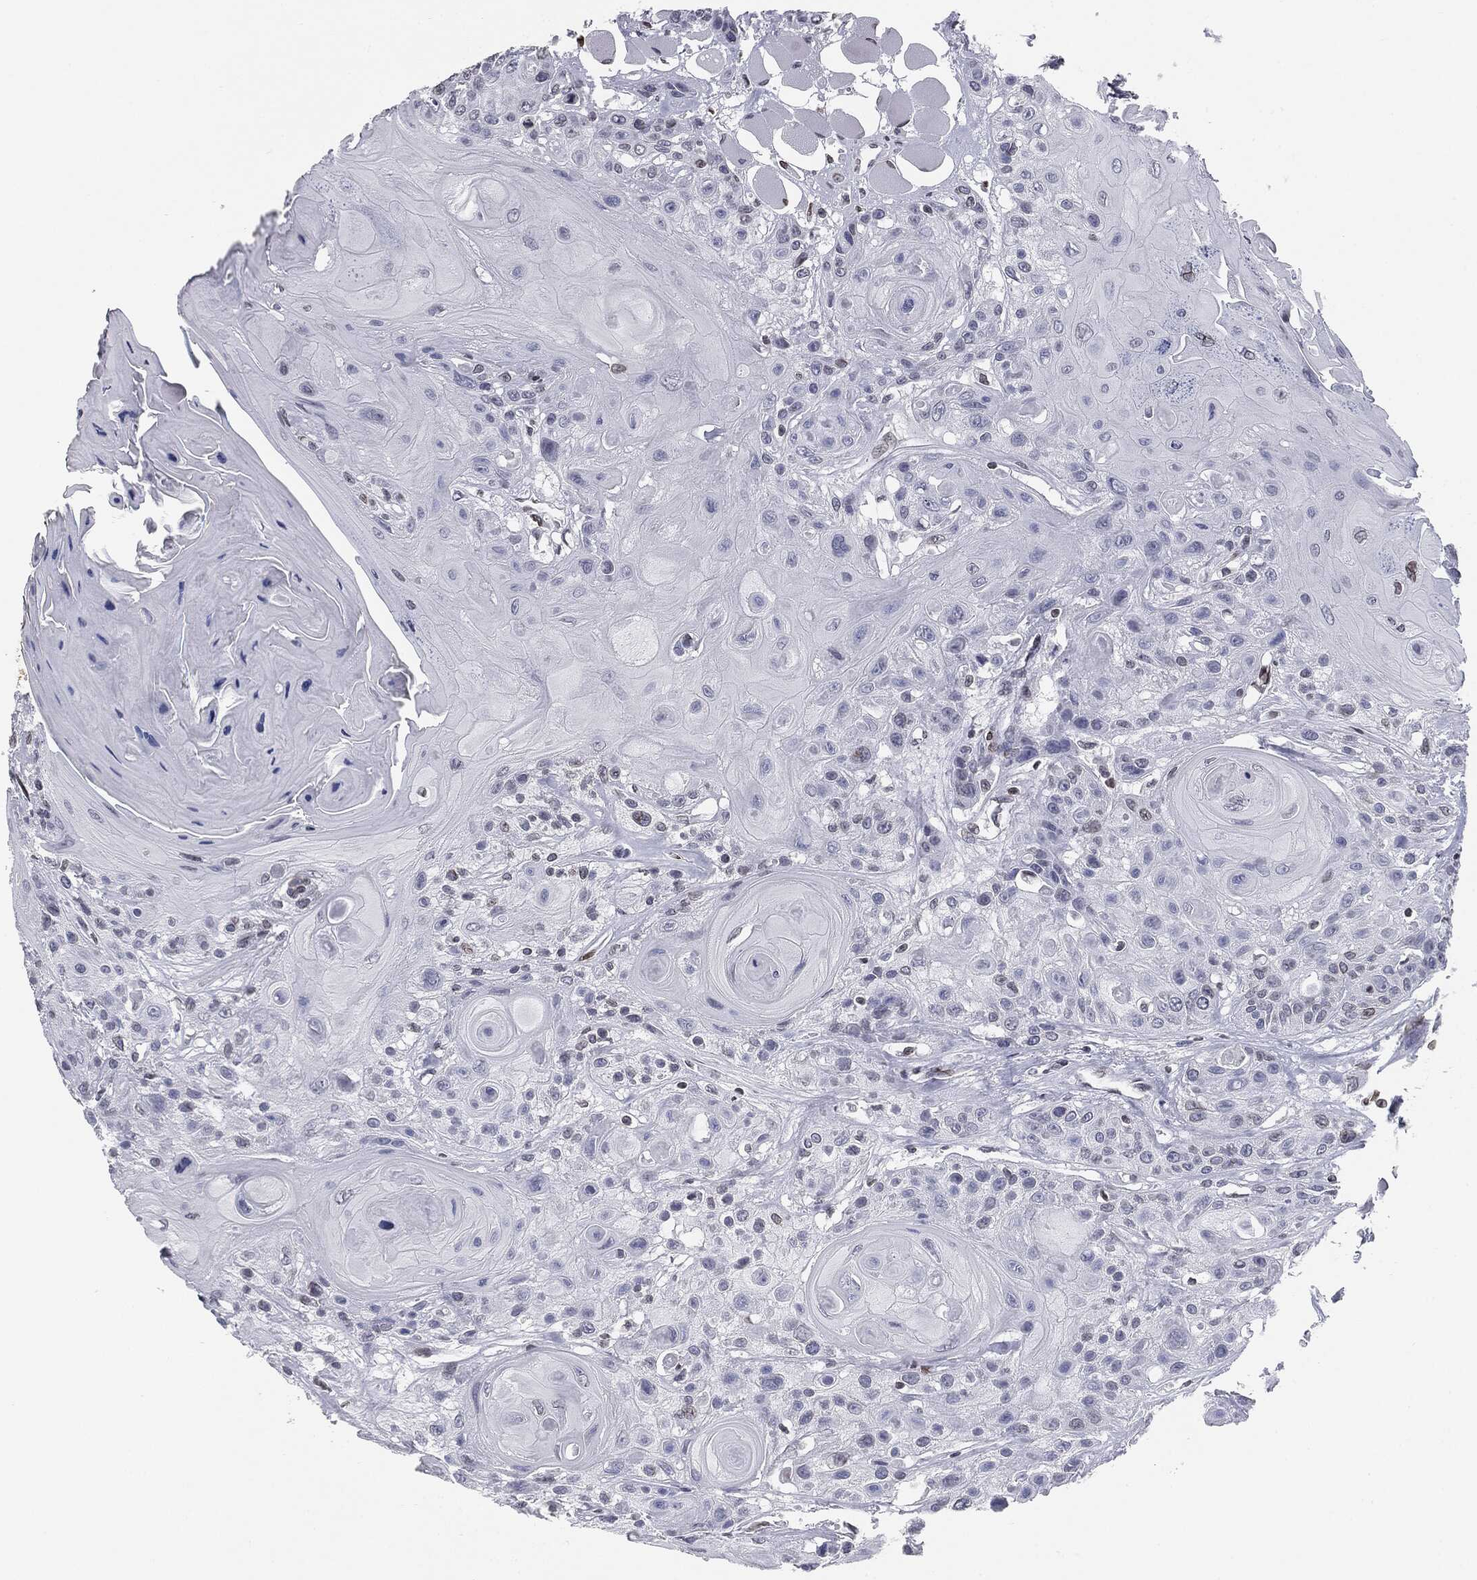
{"staining": {"intensity": "negative", "quantity": "none", "location": "none"}, "tissue": "head and neck cancer", "cell_type": "Tumor cells", "image_type": "cancer", "snomed": [{"axis": "morphology", "description": "Squamous cell carcinoma, NOS"}, {"axis": "topography", "description": "Head-Neck"}], "caption": "There is no significant staining in tumor cells of squamous cell carcinoma (head and neck).", "gene": "ALDOB", "patient": {"sex": "female", "age": 59}}